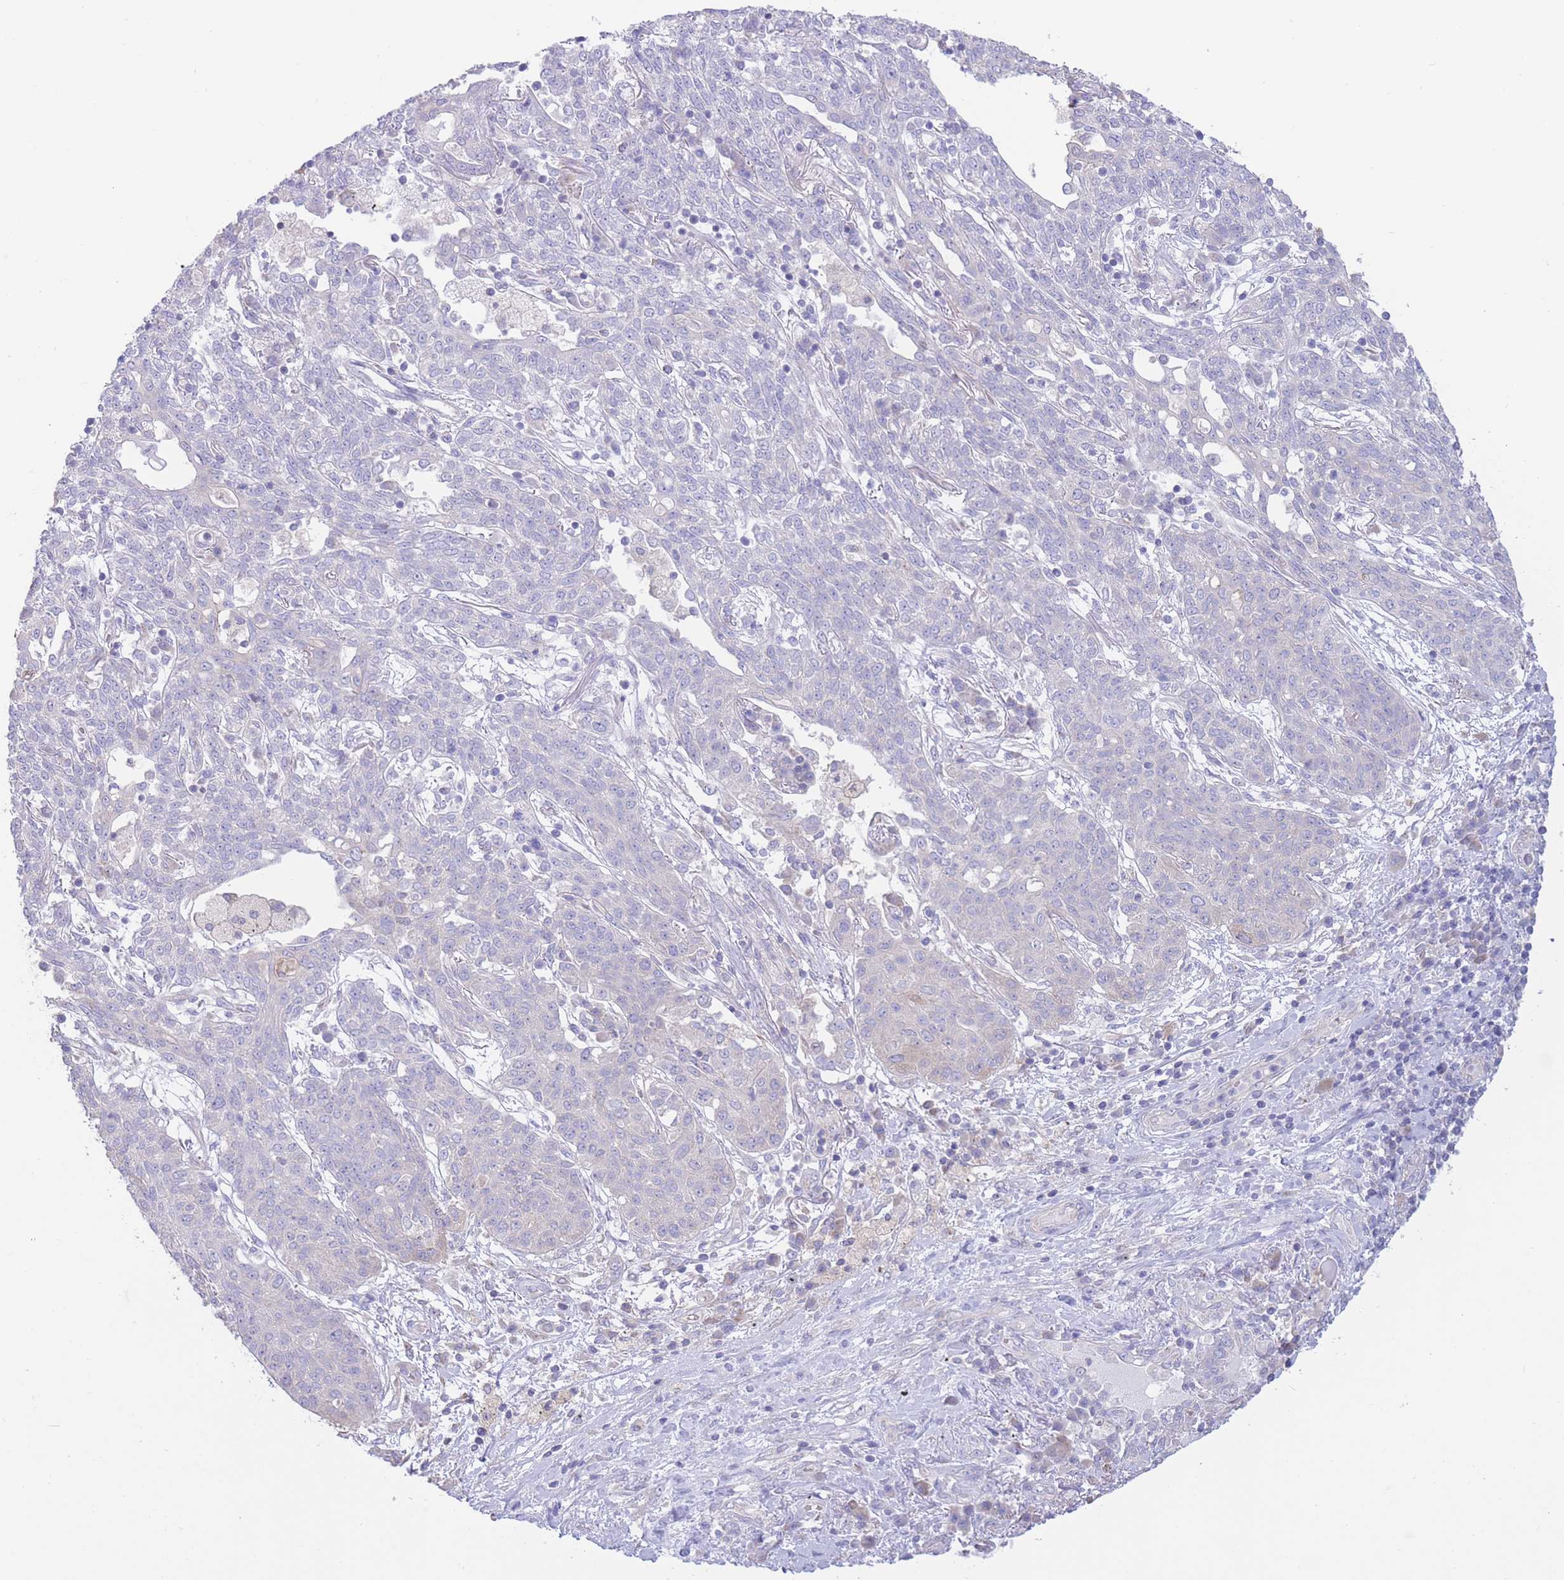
{"staining": {"intensity": "negative", "quantity": "none", "location": "none"}, "tissue": "lung cancer", "cell_type": "Tumor cells", "image_type": "cancer", "snomed": [{"axis": "morphology", "description": "Squamous cell carcinoma, NOS"}, {"axis": "topography", "description": "Lung"}], "caption": "This is a image of IHC staining of squamous cell carcinoma (lung), which shows no positivity in tumor cells.", "gene": "ALS2CL", "patient": {"sex": "female", "age": 70}}